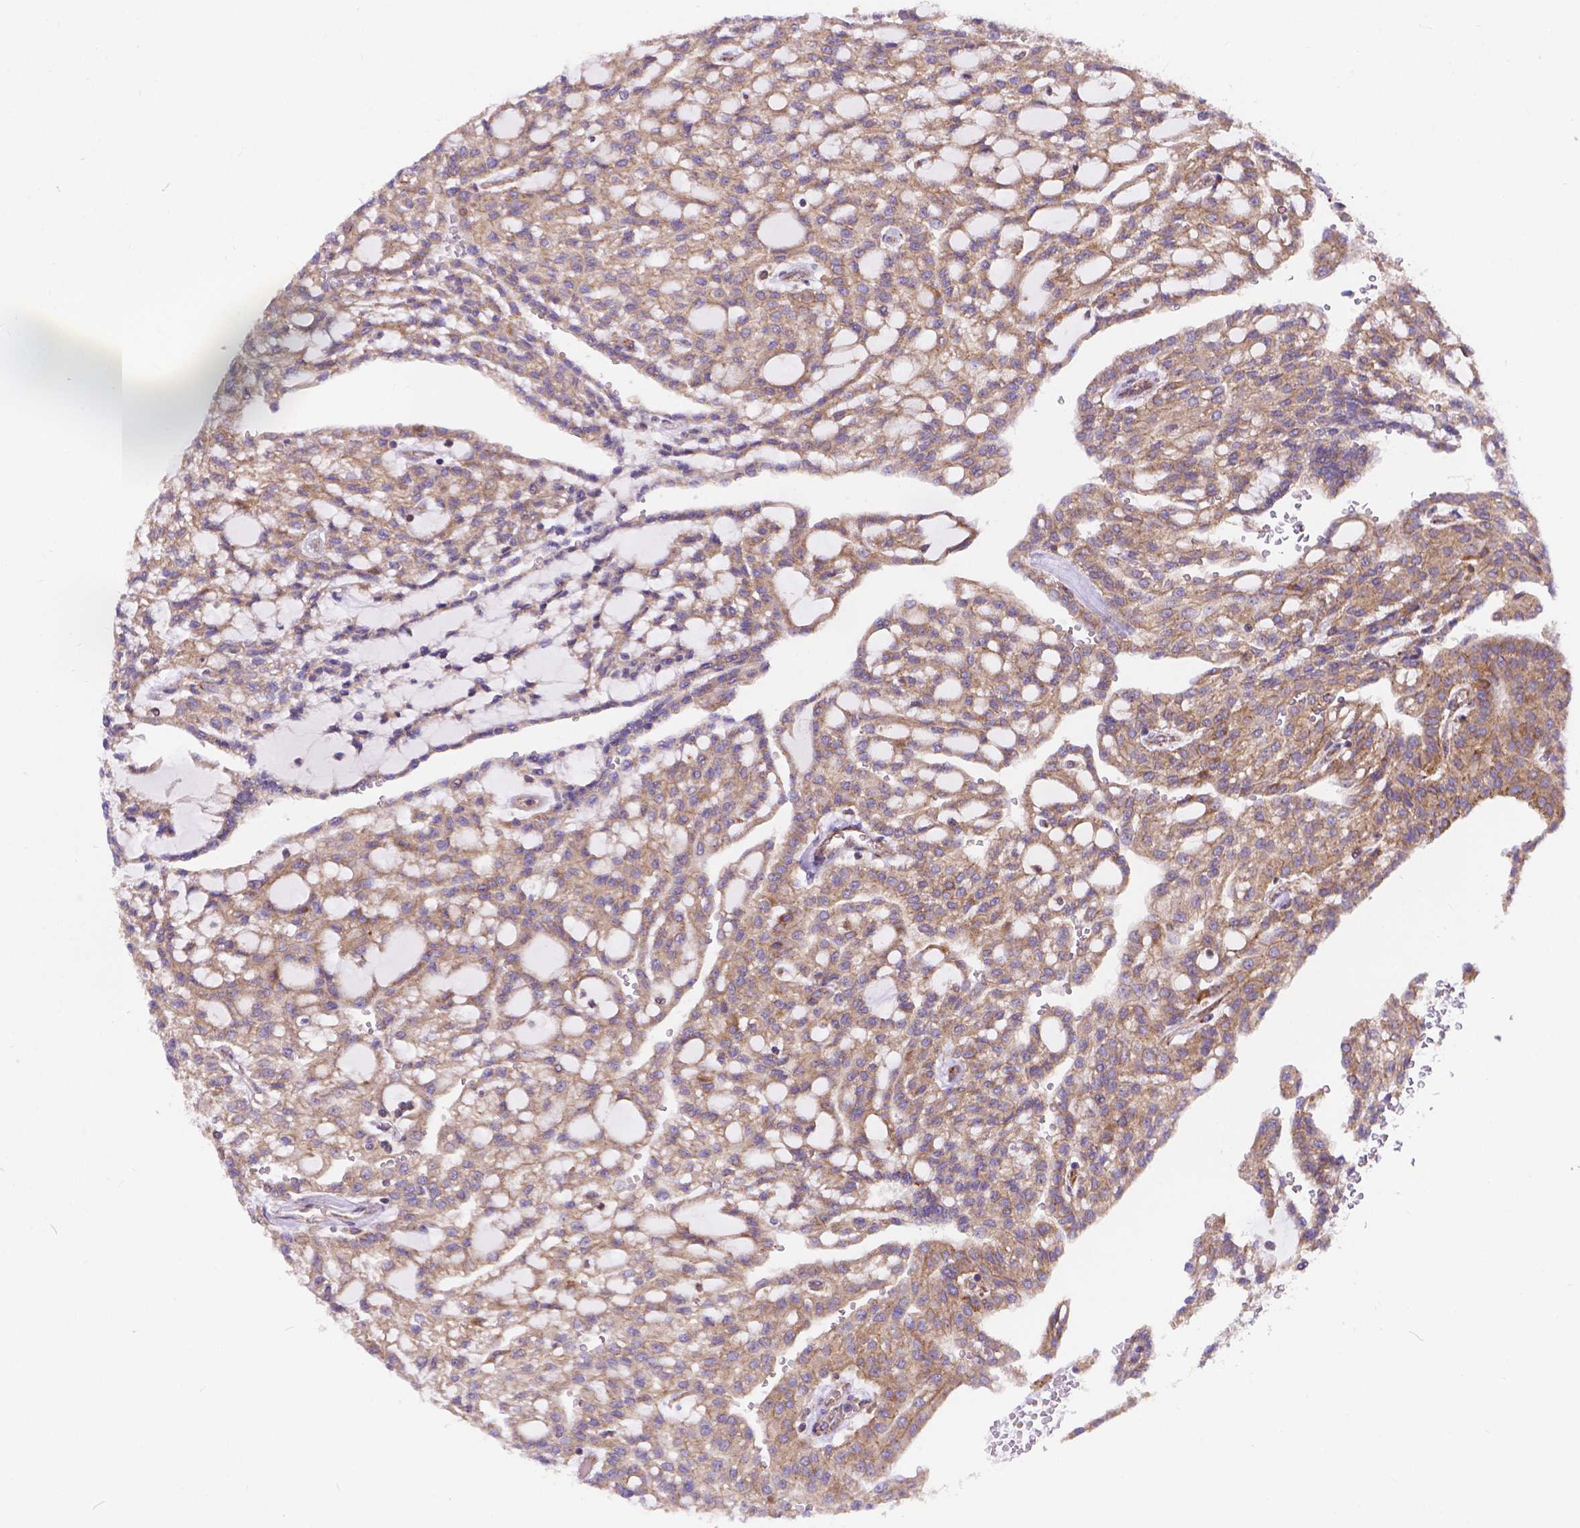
{"staining": {"intensity": "weak", "quantity": ">75%", "location": "cytoplasmic/membranous"}, "tissue": "renal cancer", "cell_type": "Tumor cells", "image_type": "cancer", "snomed": [{"axis": "morphology", "description": "Adenocarcinoma, NOS"}, {"axis": "topography", "description": "Kidney"}], "caption": "Renal cancer stained with a brown dye shows weak cytoplasmic/membranous positive expression in approximately >75% of tumor cells.", "gene": "AK3", "patient": {"sex": "male", "age": 63}}